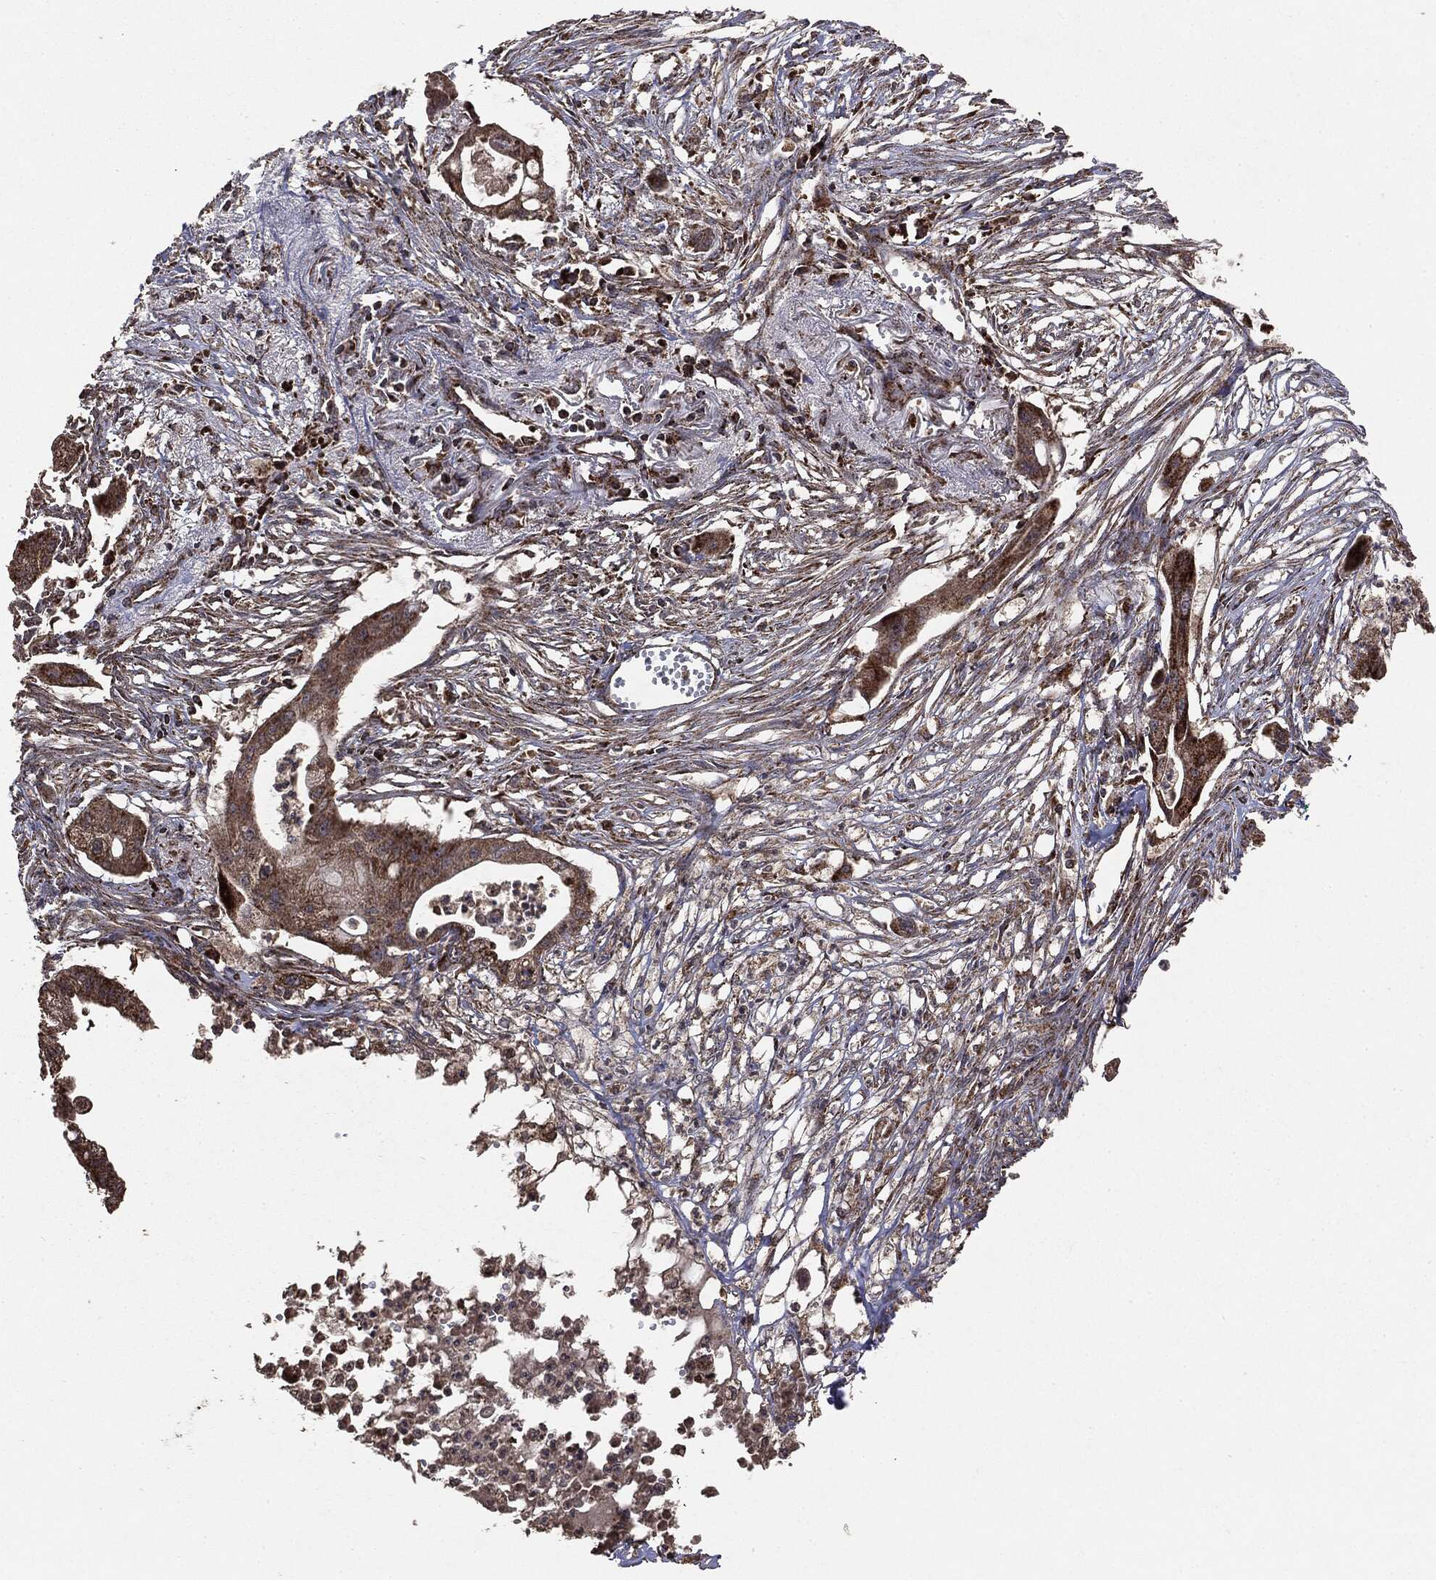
{"staining": {"intensity": "moderate", "quantity": ">75%", "location": "cytoplasmic/membranous"}, "tissue": "pancreatic cancer", "cell_type": "Tumor cells", "image_type": "cancer", "snomed": [{"axis": "morphology", "description": "Normal tissue, NOS"}, {"axis": "morphology", "description": "Adenocarcinoma, NOS"}, {"axis": "topography", "description": "Pancreas"}], "caption": "Immunohistochemistry histopathology image of neoplastic tissue: human pancreatic cancer stained using IHC displays medium levels of moderate protein expression localized specifically in the cytoplasmic/membranous of tumor cells, appearing as a cytoplasmic/membranous brown color.", "gene": "MTOR", "patient": {"sex": "female", "age": 58}}